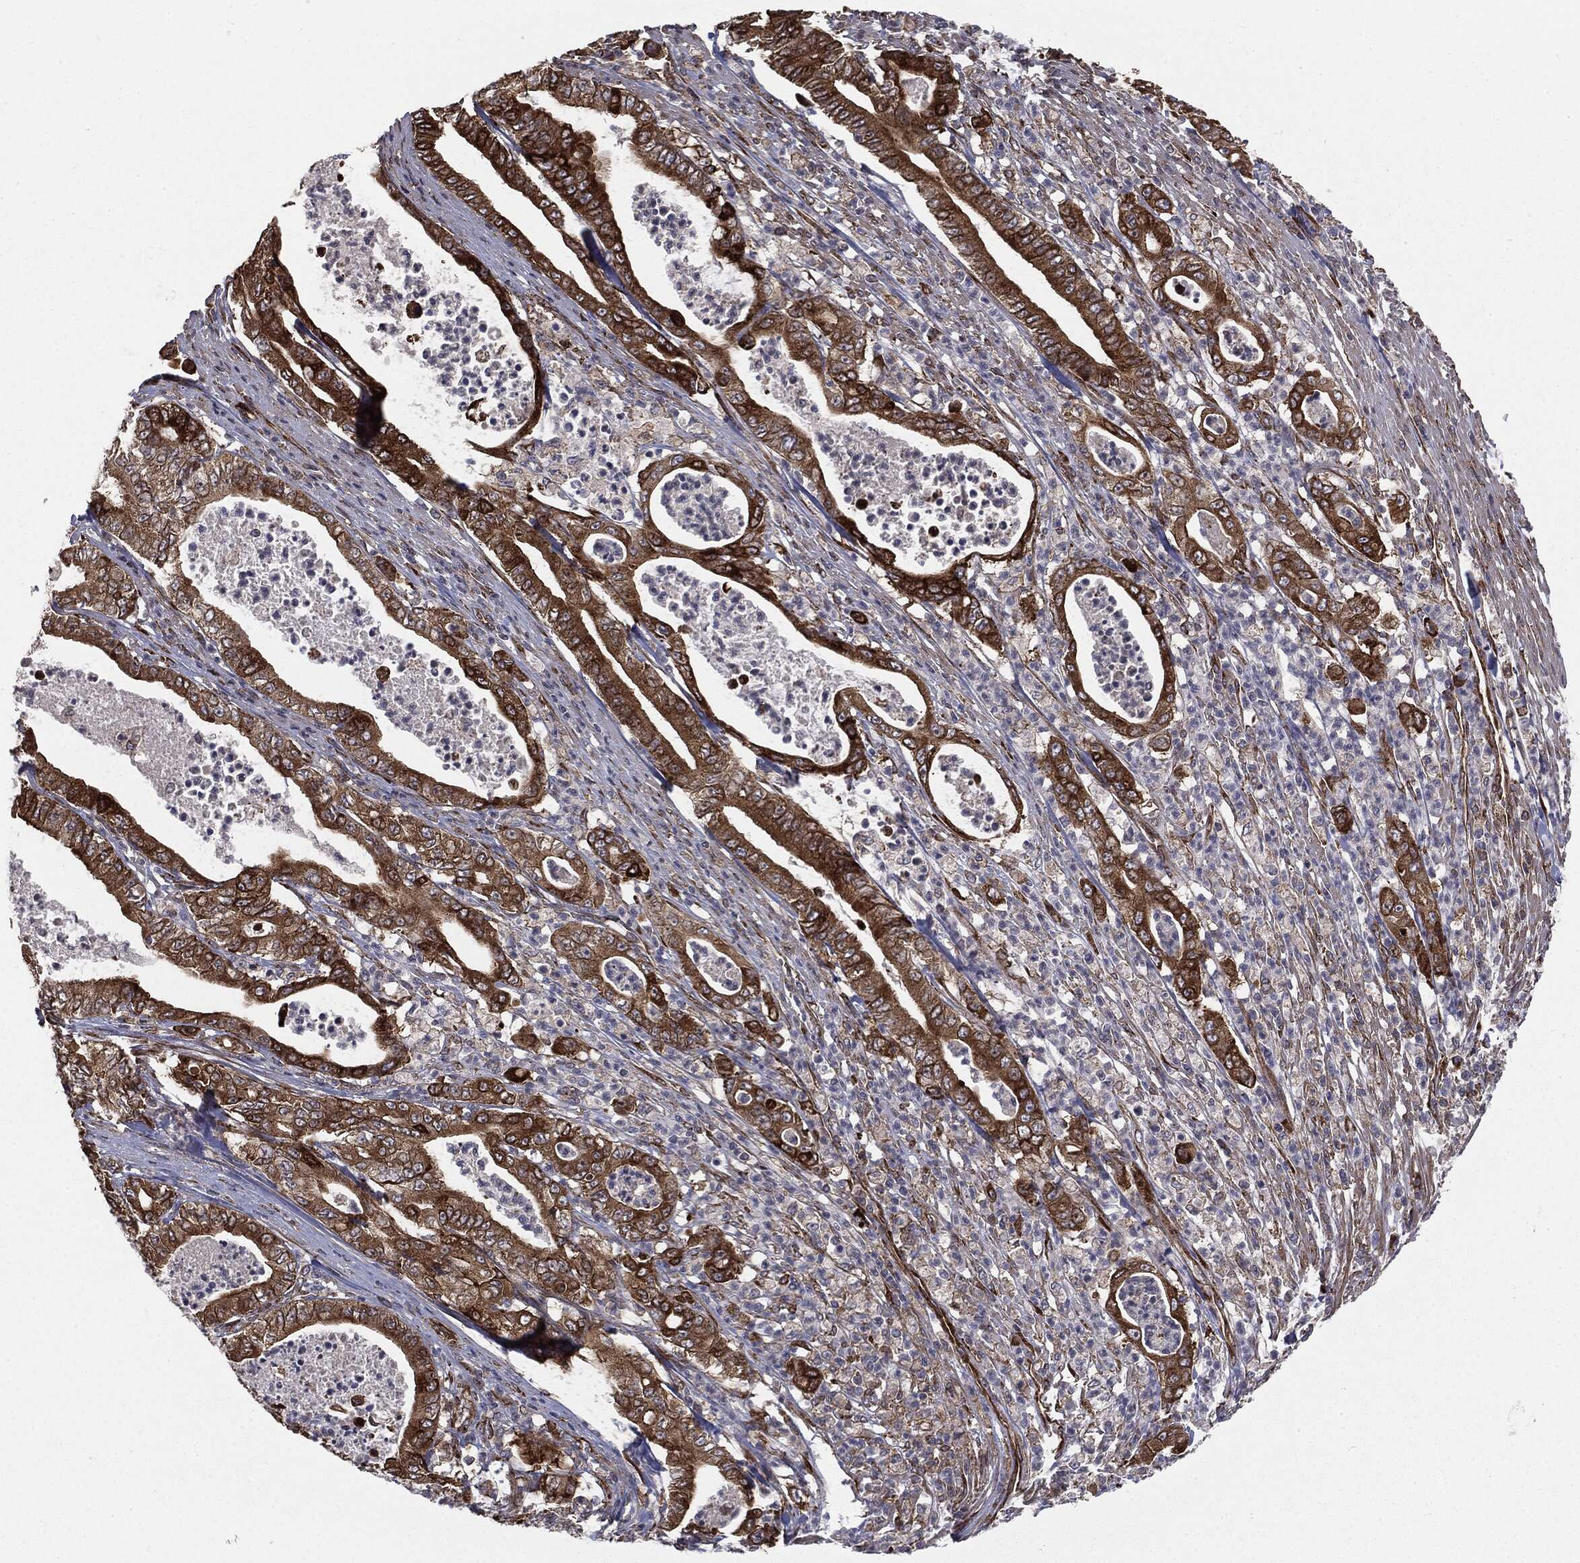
{"staining": {"intensity": "strong", "quantity": ">75%", "location": "cytoplasmic/membranous"}, "tissue": "pancreatic cancer", "cell_type": "Tumor cells", "image_type": "cancer", "snomed": [{"axis": "morphology", "description": "Adenocarcinoma, NOS"}, {"axis": "topography", "description": "Pancreas"}], "caption": "Tumor cells display high levels of strong cytoplasmic/membranous staining in about >75% of cells in human pancreatic cancer (adenocarcinoma).", "gene": "CYLD", "patient": {"sex": "male", "age": 71}}